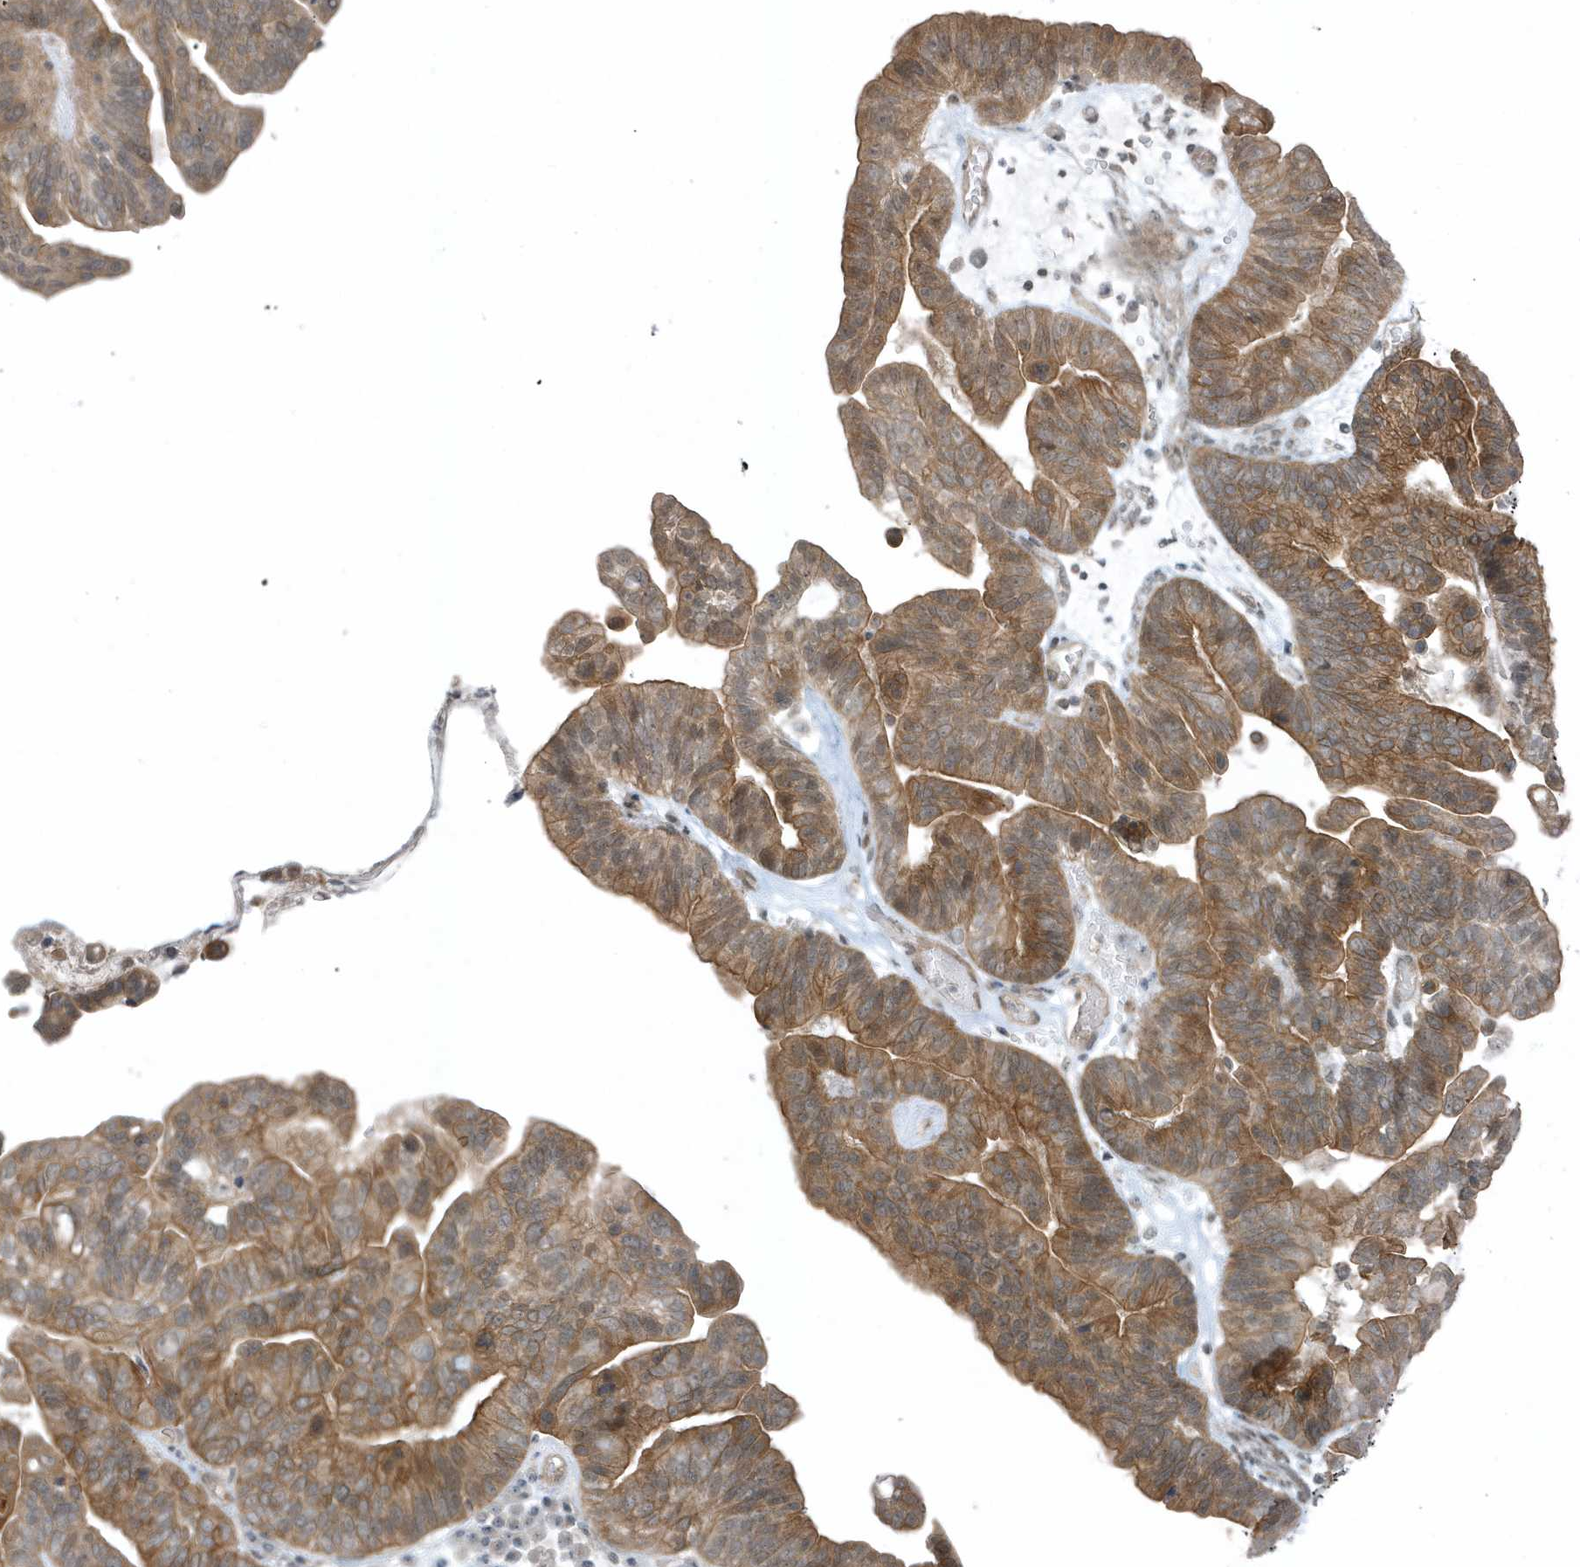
{"staining": {"intensity": "moderate", "quantity": ">75%", "location": "cytoplasmic/membranous"}, "tissue": "ovarian cancer", "cell_type": "Tumor cells", "image_type": "cancer", "snomed": [{"axis": "morphology", "description": "Cystadenocarcinoma, serous, NOS"}, {"axis": "topography", "description": "Ovary"}], "caption": "IHC of human ovarian cancer reveals medium levels of moderate cytoplasmic/membranous positivity in about >75% of tumor cells. Using DAB (brown) and hematoxylin (blue) stains, captured at high magnification using brightfield microscopy.", "gene": "PARD3B", "patient": {"sex": "female", "age": 56}}